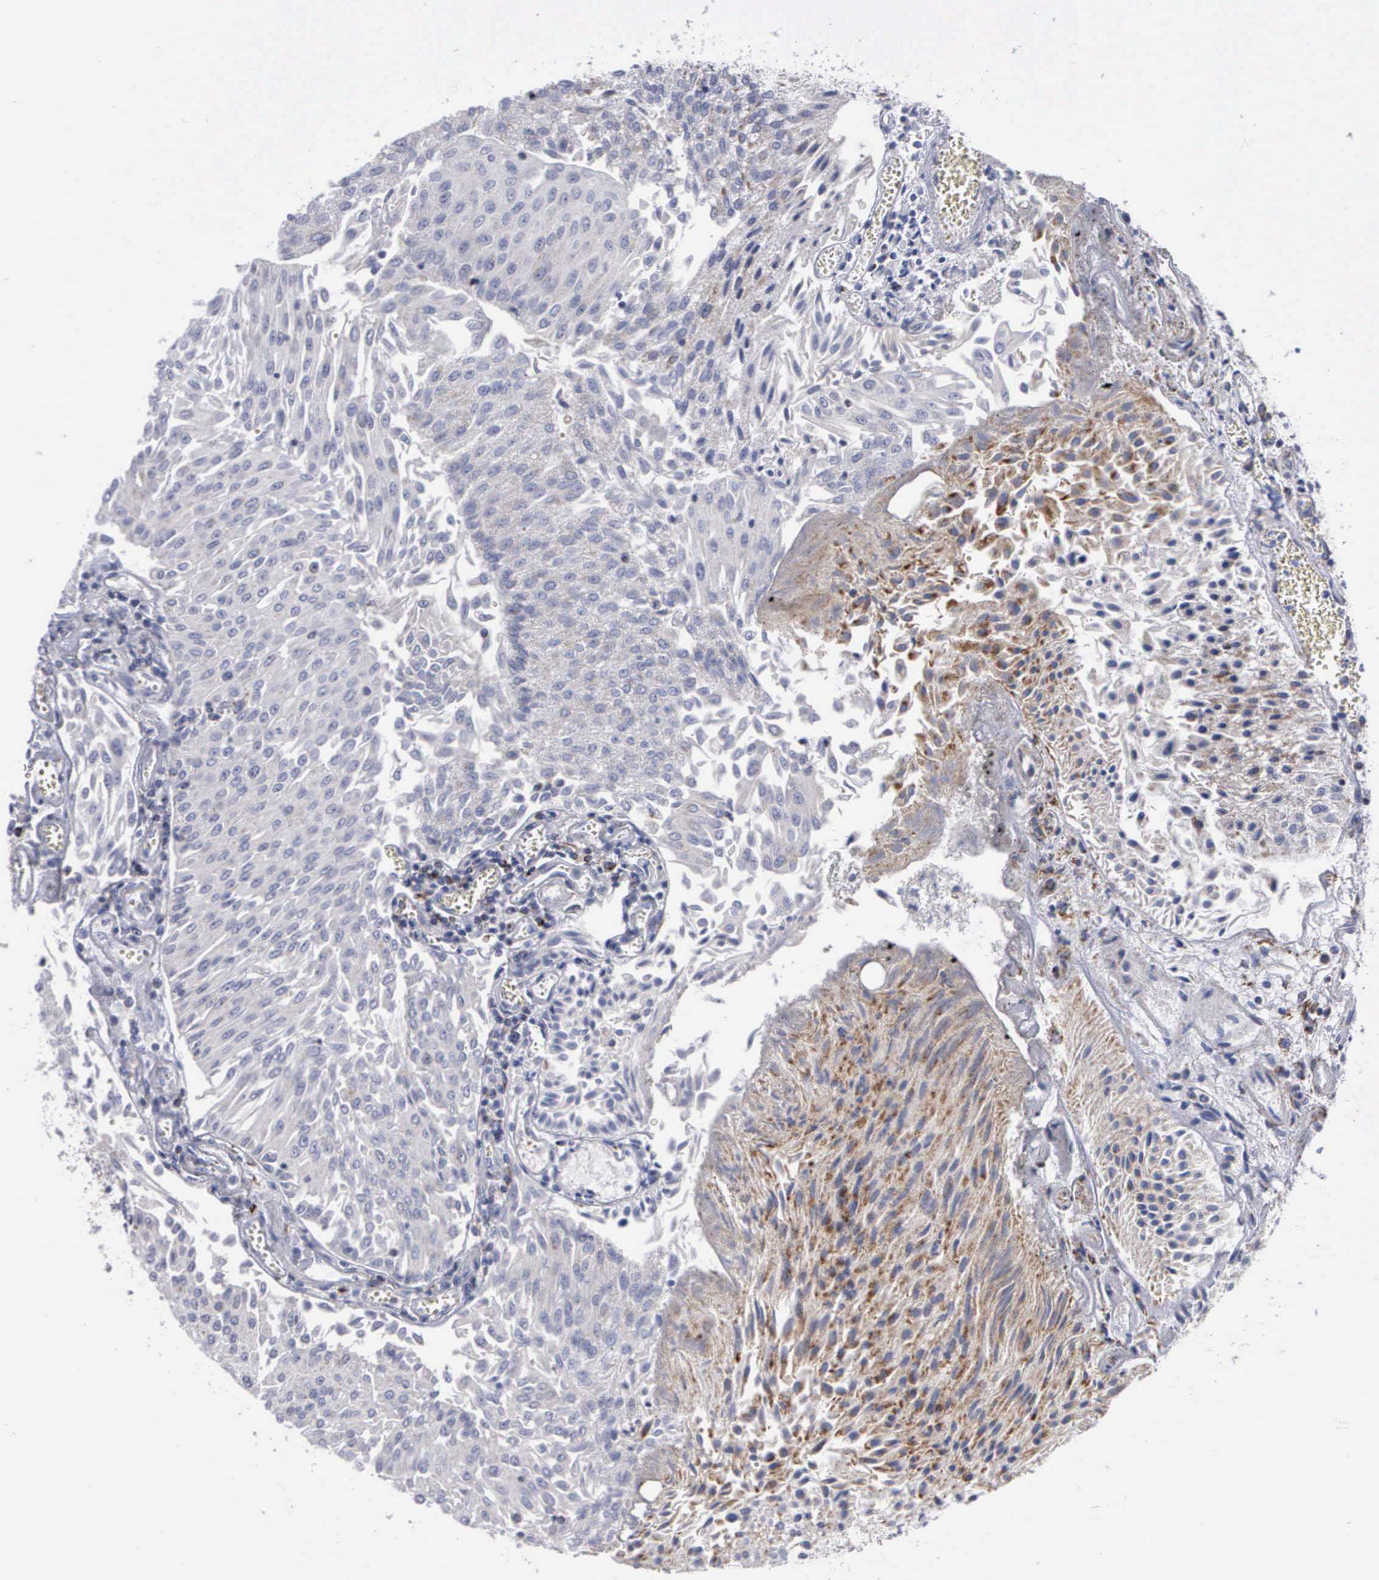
{"staining": {"intensity": "weak", "quantity": "<25%", "location": "cytoplasmic/membranous"}, "tissue": "urothelial cancer", "cell_type": "Tumor cells", "image_type": "cancer", "snomed": [{"axis": "morphology", "description": "Urothelial carcinoma, Low grade"}, {"axis": "topography", "description": "Urinary bladder"}], "caption": "This is an IHC photomicrograph of urothelial carcinoma (low-grade). There is no expression in tumor cells.", "gene": "APOOL", "patient": {"sex": "male", "age": 86}}